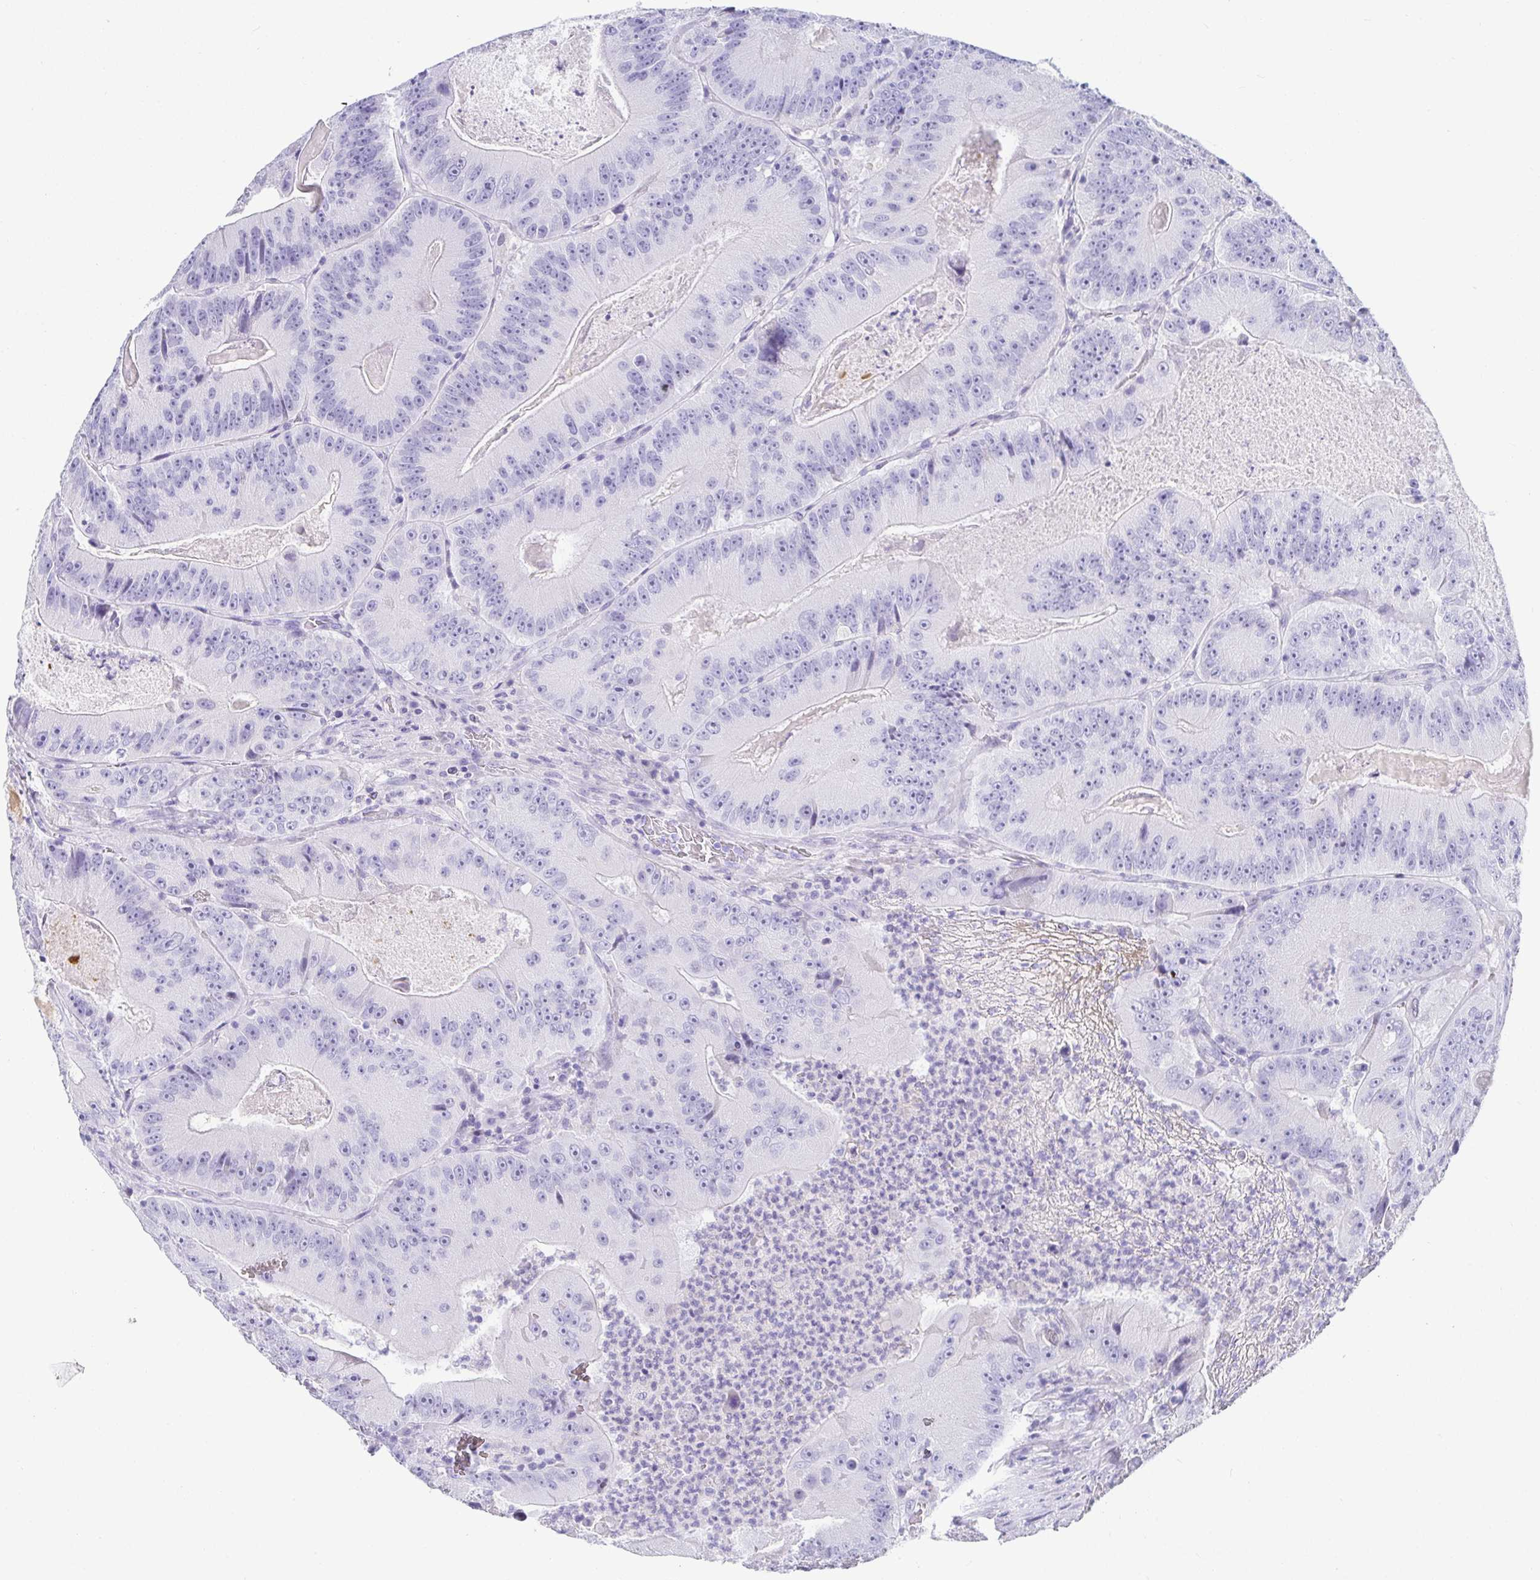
{"staining": {"intensity": "negative", "quantity": "none", "location": "none"}, "tissue": "colorectal cancer", "cell_type": "Tumor cells", "image_type": "cancer", "snomed": [{"axis": "morphology", "description": "Adenocarcinoma, NOS"}, {"axis": "topography", "description": "Colon"}], "caption": "Colorectal cancer was stained to show a protein in brown. There is no significant expression in tumor cells.", "gene": "TMEM241", "patient": {"sex": "female", "age": 86}}